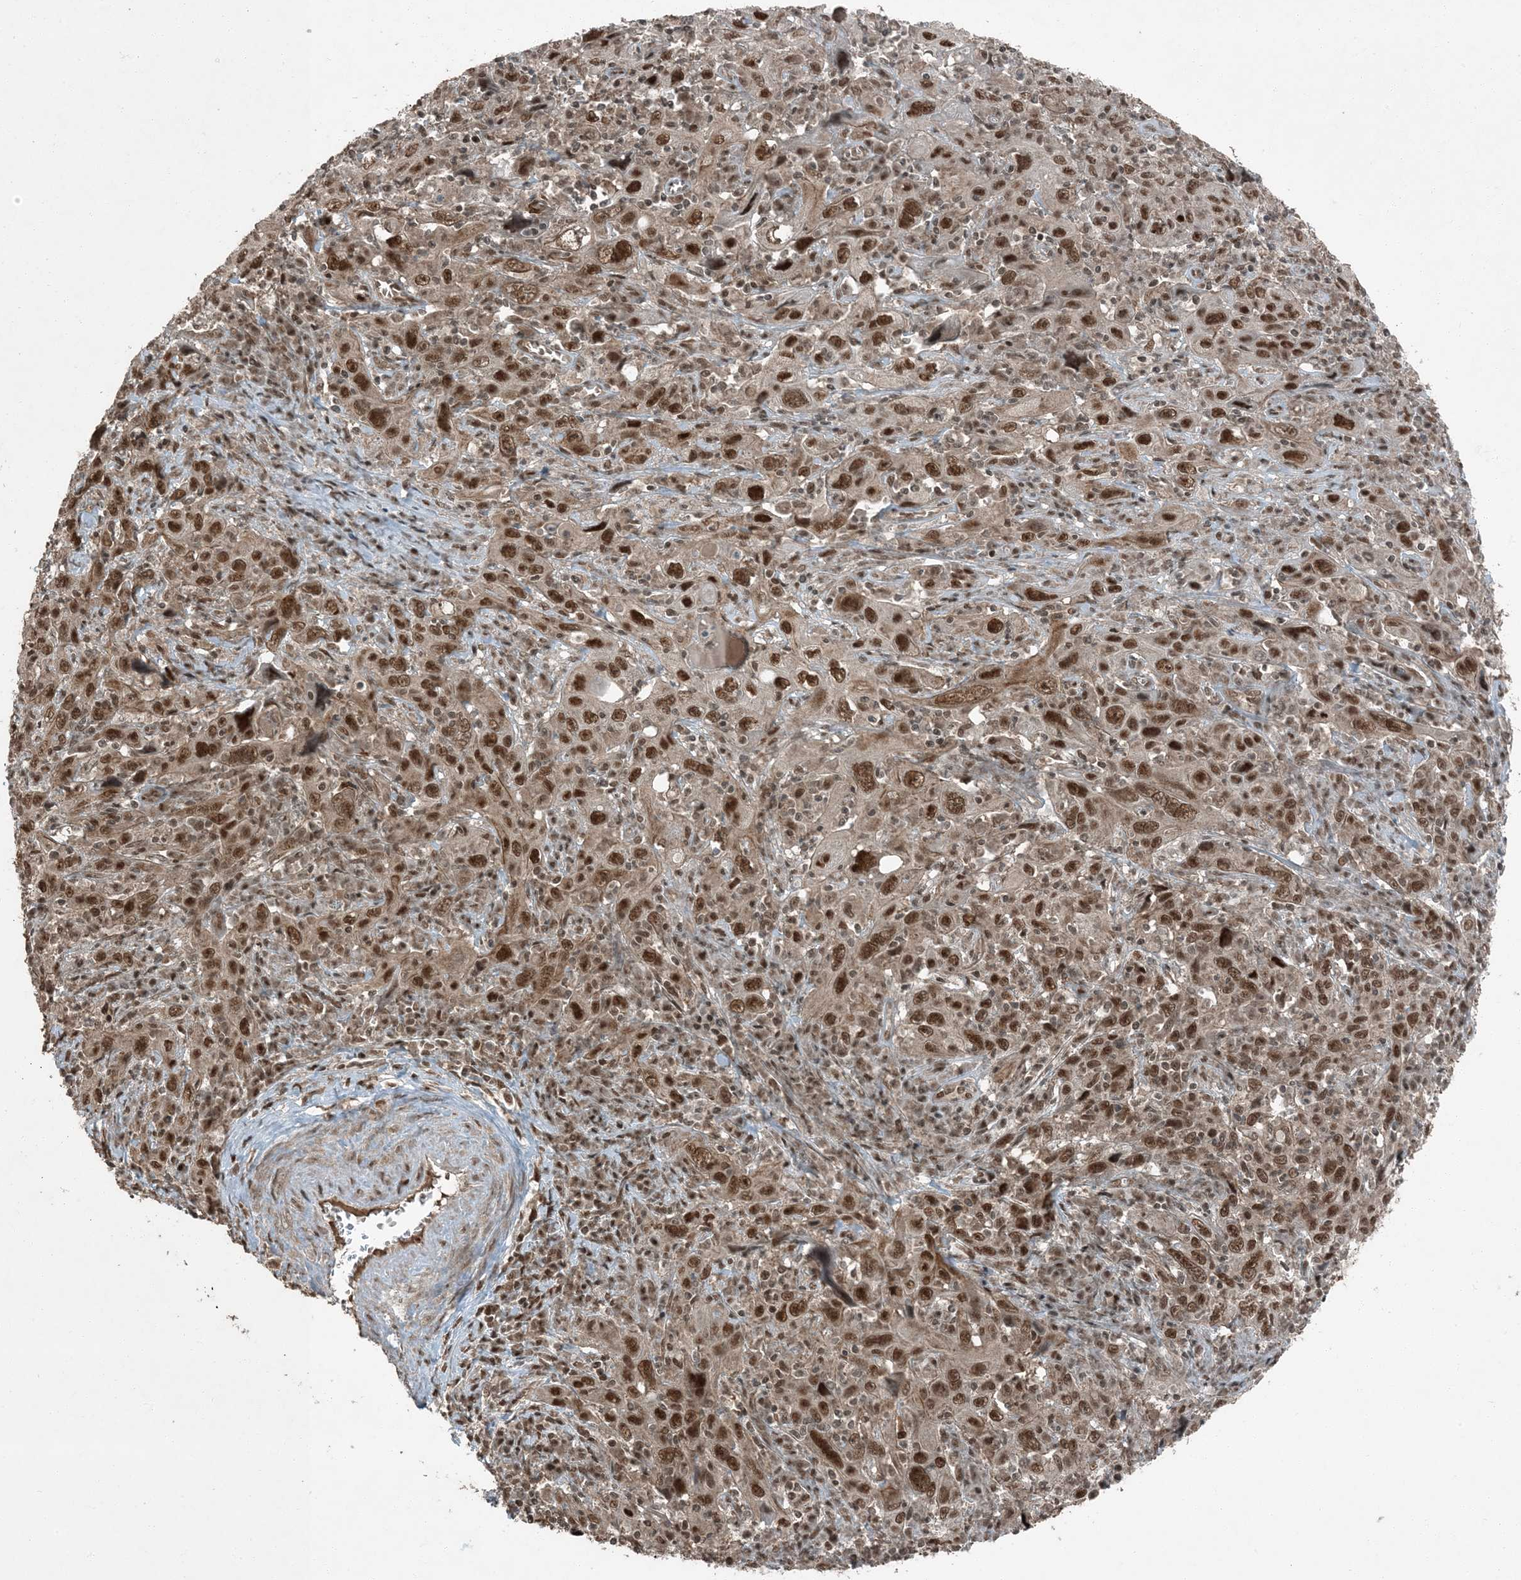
{"staining": {"intensity": "moderate", "quantity": ">75%", "location": "nuclear"}, "tissue": "cervical cancer", "cell_type": "Tumor cells", "image_type": "cancer", "snomed": [{"axis": "morphology", "description": "Squamous cell carcinoma, NOS"}, {"axis": "topography", "description": "Cervix"}], "caption": "Cervical squamous cell carcinoma stained for a protein (brown) reveals moderate nuclear positive expression in approximately >75% of tumor cells.", "gene": "TRAPPC12", "patient": {"sex": "female", "age": 46}}